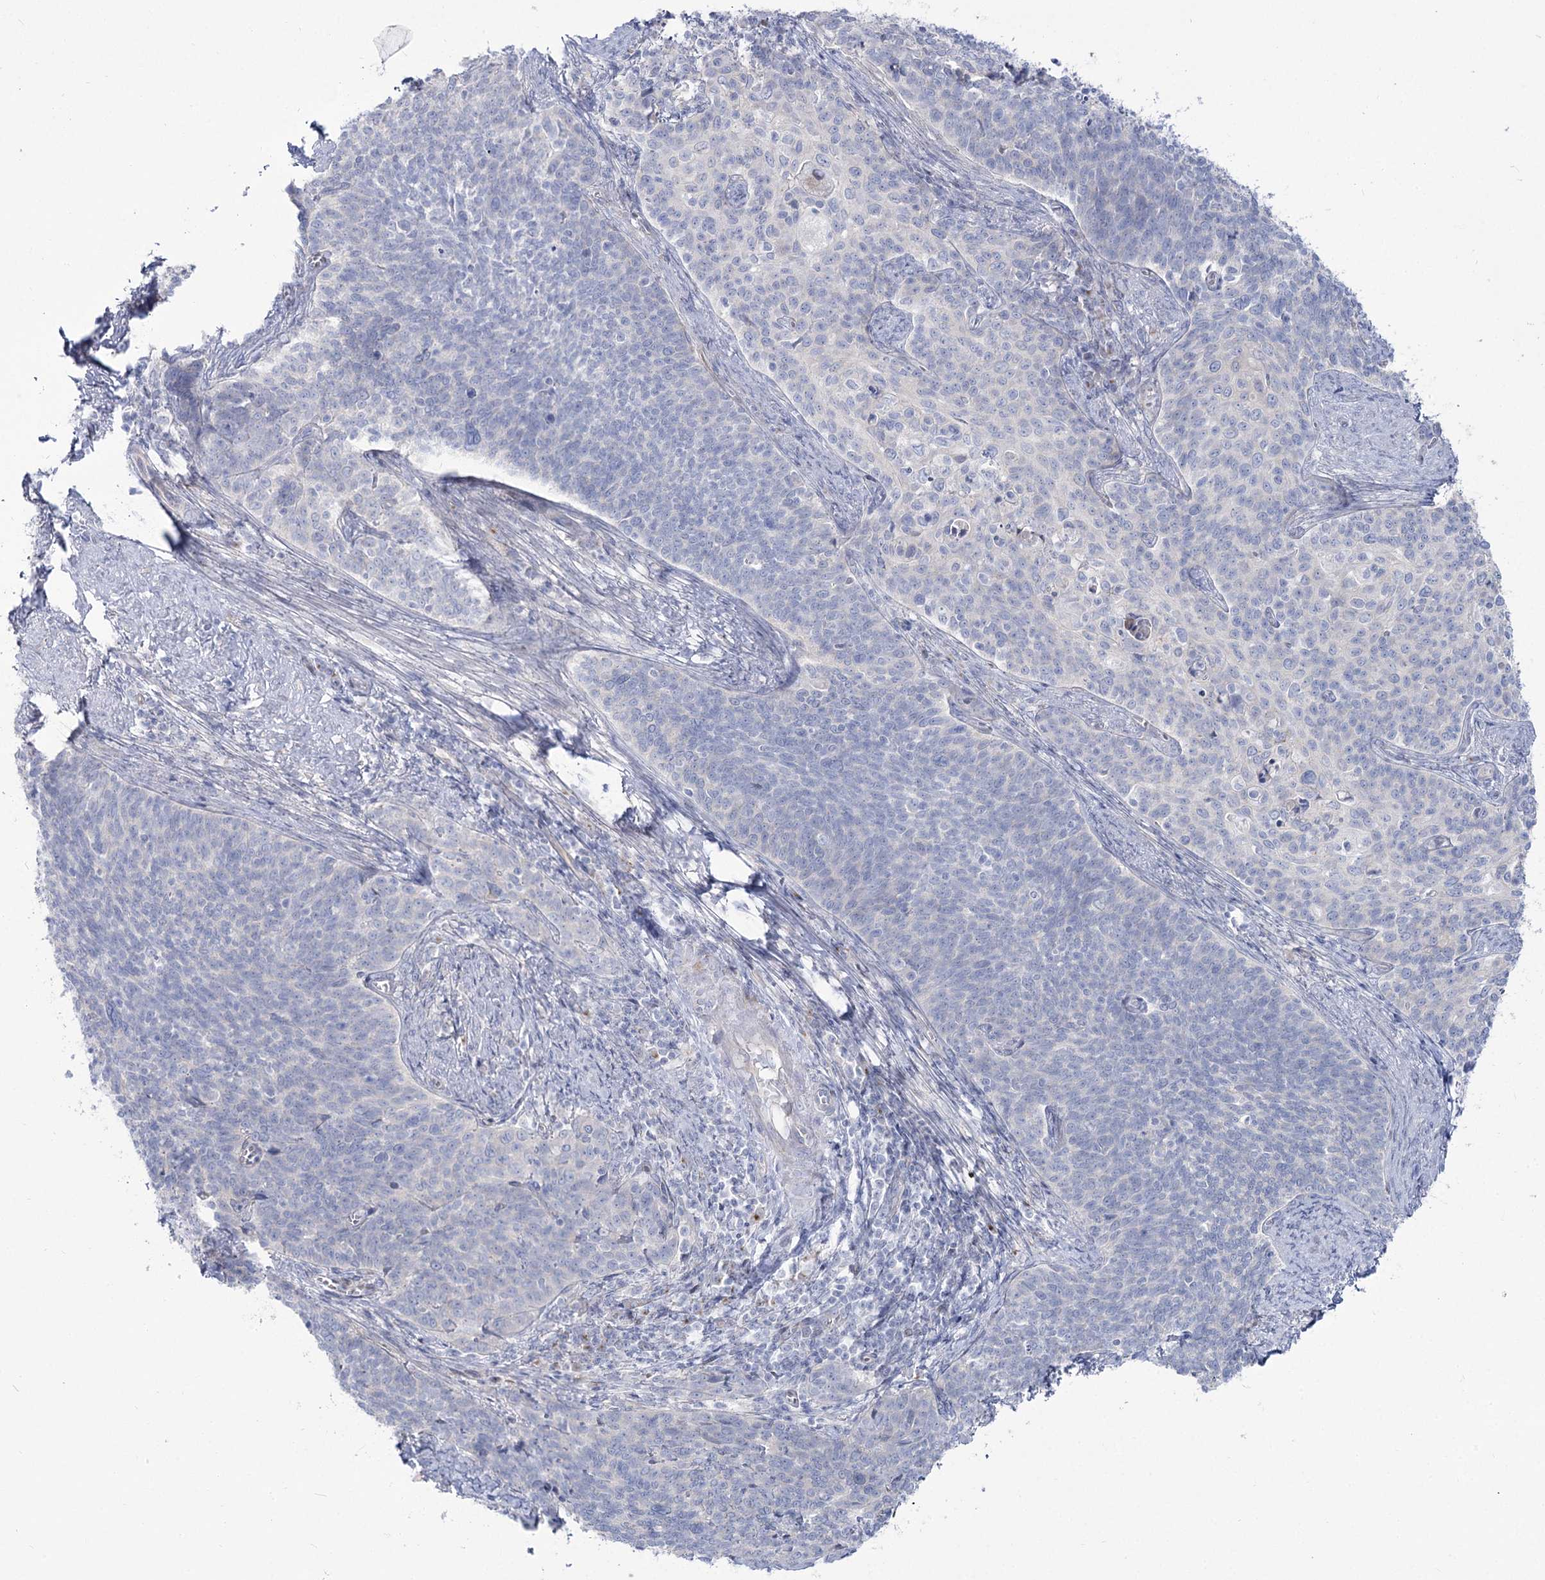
{"staining": {"intensity": "negative", "quantity": "none", "location": "none"}, "tissue": "cervical cancer", "cell_type": "Tumor cells", "image_type": "cancer", "snomed": [{"axis": "morphology", "description": "Squamous cell carcinoma, NOS"}, {"axis": "topography", "description": "Cervix"}], "caption": "This is an immunohistochemistry (IHC) image of cervical cancer. There is no staining in tumor cells.", "gene": "SUOX", "patient": {"sex": "female", "age": 39}}